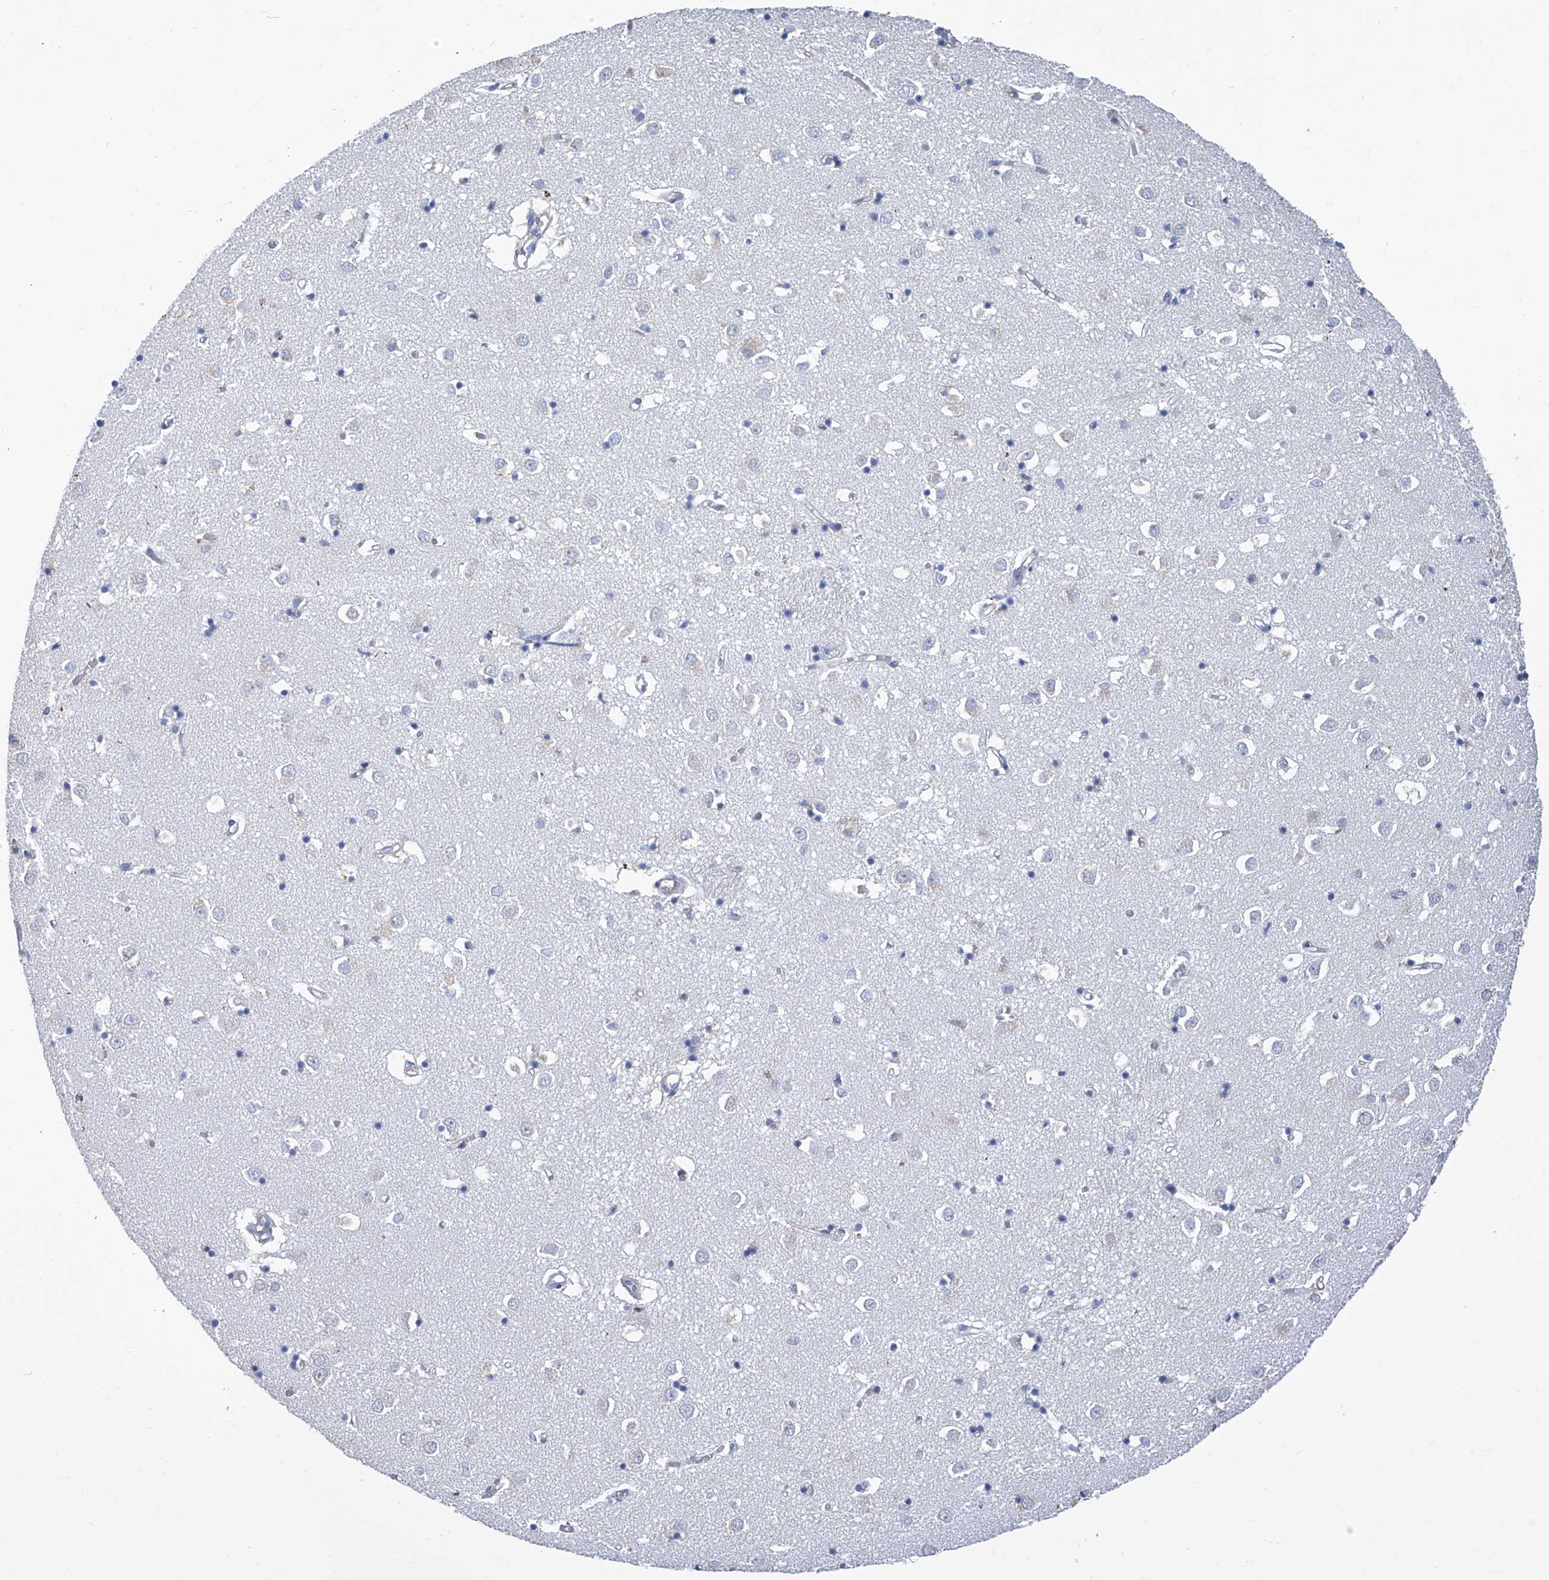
{"staining": {"intensity": "negative", "quantity": "none", "location": "none"}, "tissue": "caudate", "cell_type": "Glial cells", "image_type": "normal", "snomed": [{"axis": "morphology", "description": "Normal tissue, NOS"}, {"axis": "topography", "description": "Lateral ventricle wall"}], "caption": "High power microscopy micrograph of an IHC micrograph of benign caudate, revealing no significant expression in glial cells.", "gene": "SMS", "patient": {"sex": "male", "age": 70}}